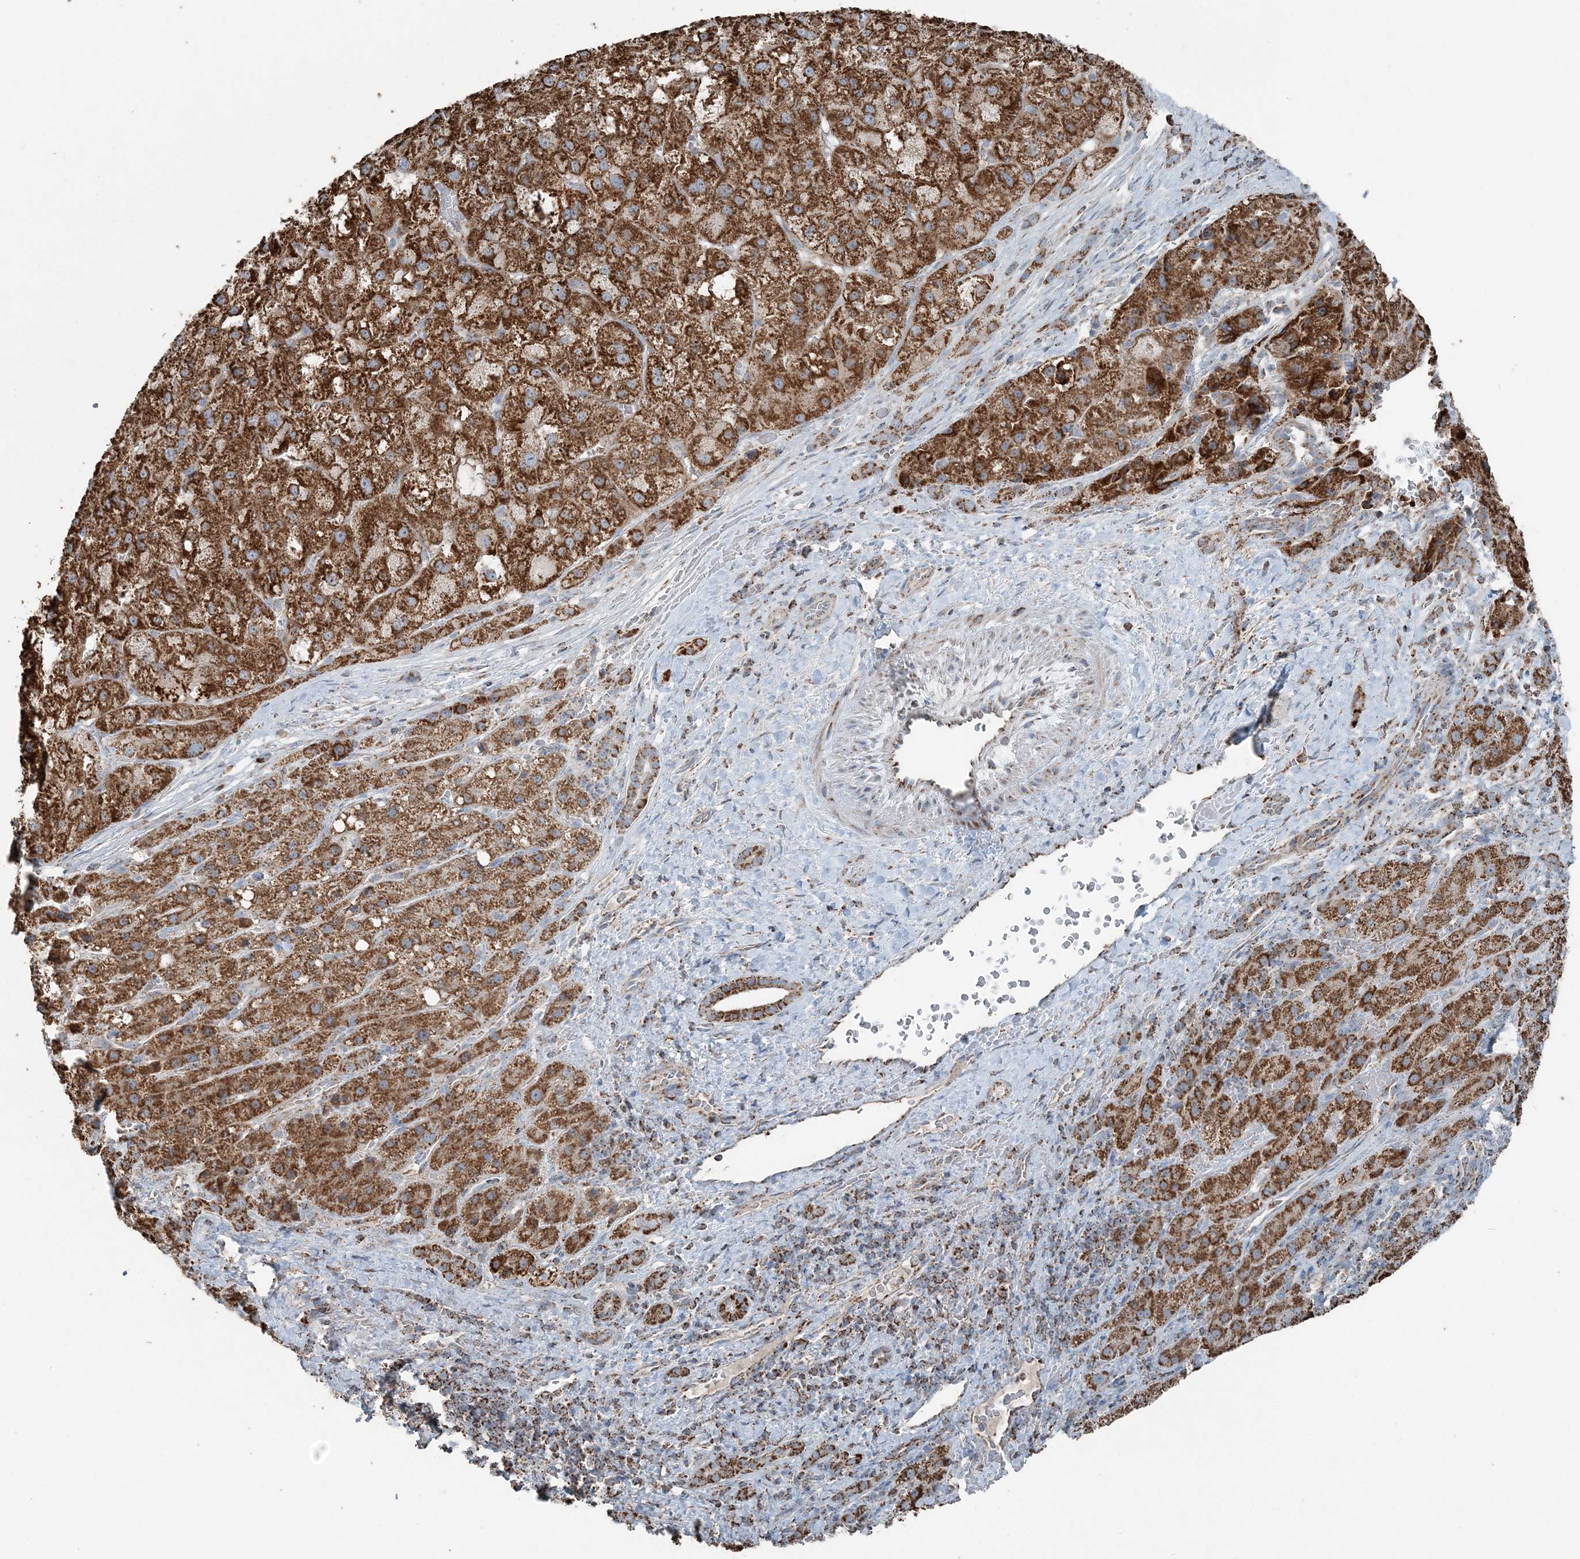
{"staining": {"intensity": "strong", "quantity": ">75%", "location": "cytoplasmic/membranous"}, "tissue": "liver cancer", "cell_type": "Tumor cells", "image_type": "cancer", "snomed": [{"axis": "morphology", "description": "Carcinoma, Hepatocellular, NOS"}, {"axis": "topography", "description": "Liver"}], "caption": "Hepatocellular carcinoma (liver) was stained to show a protein in brown. There is high levels of strong cytoplasmic/membranous positivity in approximately >75% of tumor cells.", "gene": "SUCLG1", "patient": {"sex": "male", "age": 57}}